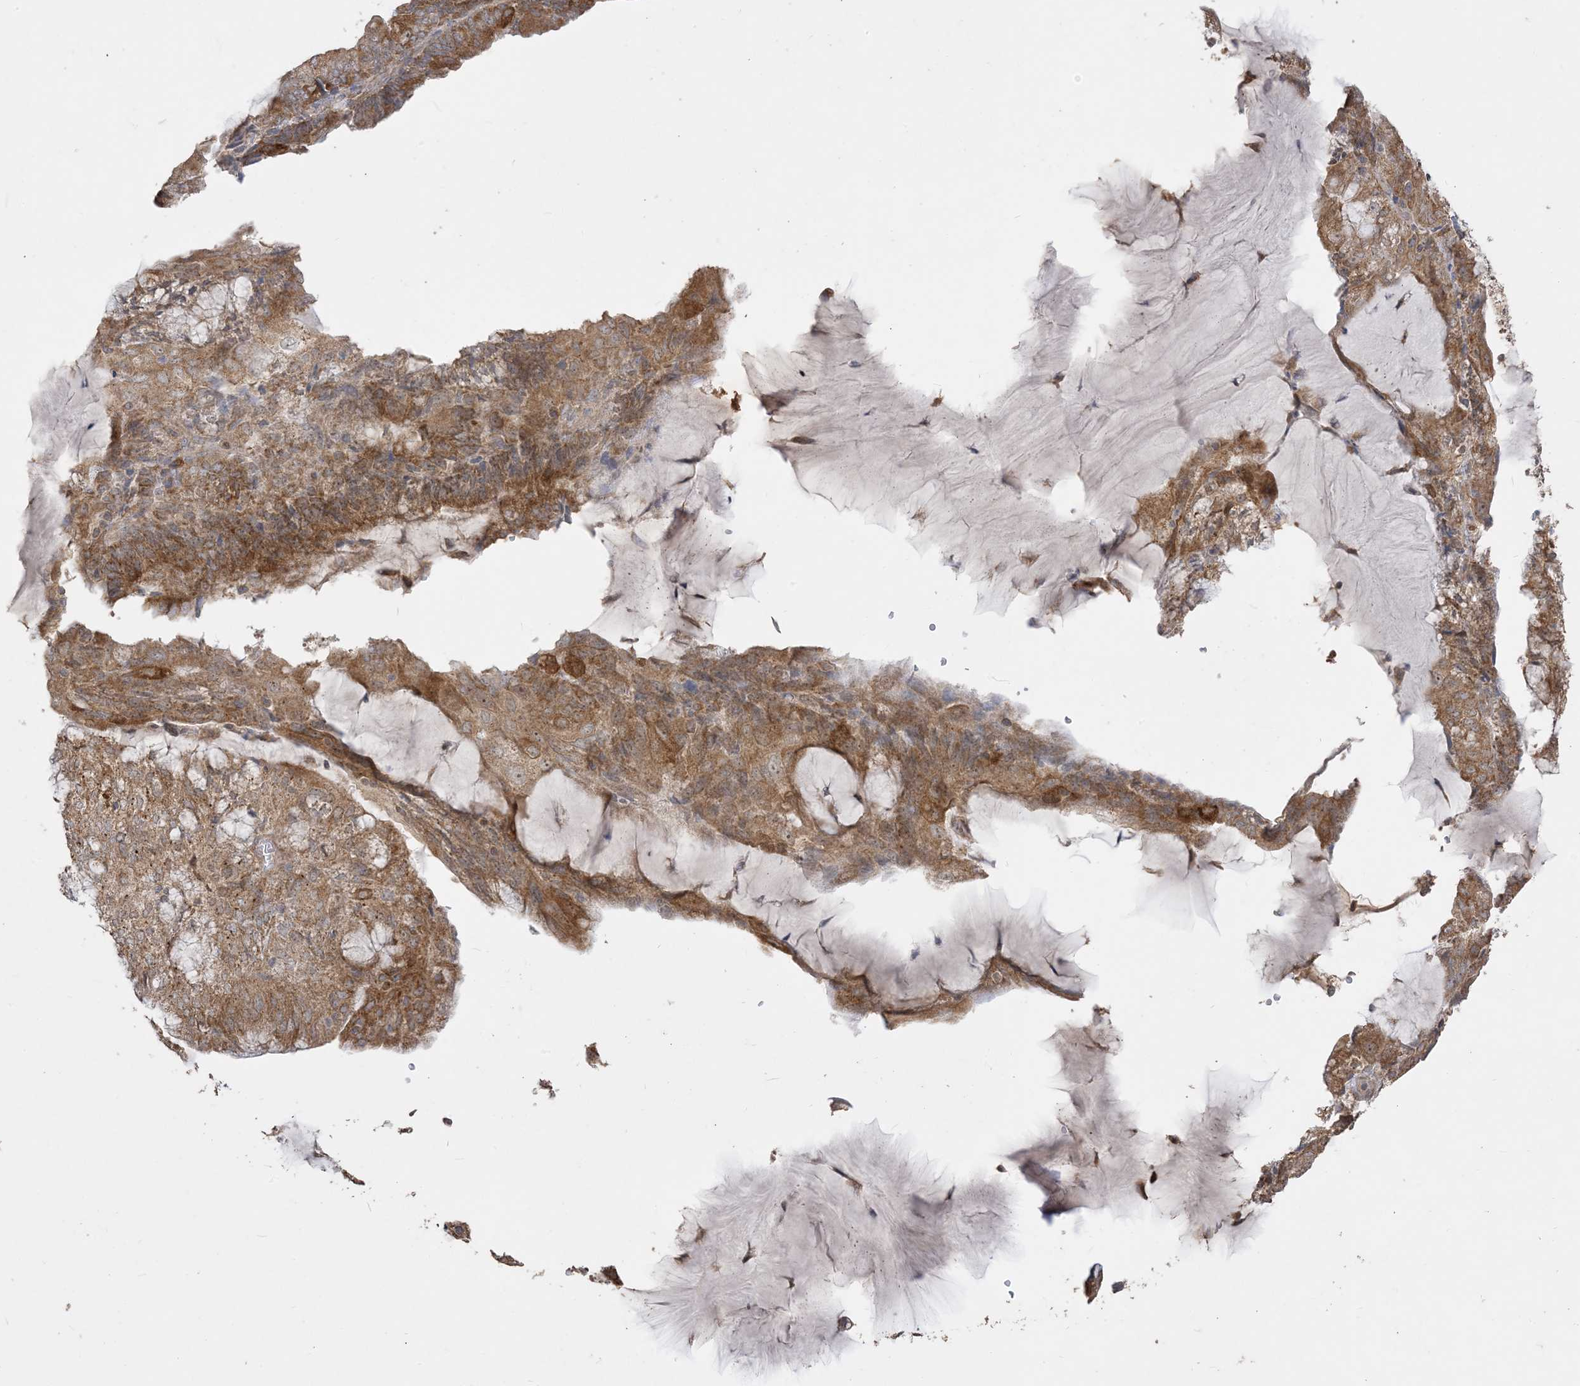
{"staining": {"intensity": "strong", "quantity": ">75%", "location": "cytoplasmic/membranous"}, "tissue": "endometrial cancer", "cell_type": "Tumor cells", "image_type": "cancer", "snomed": [{"axis": "morphology", "description": "Adenocarcinoma, NOS"}, {"axis": "topography", "description": "Endometrium"}], "caption": "A high amount of strong cytoplasmic/membranous expression is present in approximately >75% of tumor cells in adenocarcinoma (endometrial) tissue.", "gene": "SIRT3", "patient": {"sex": "female", "age": 81}}